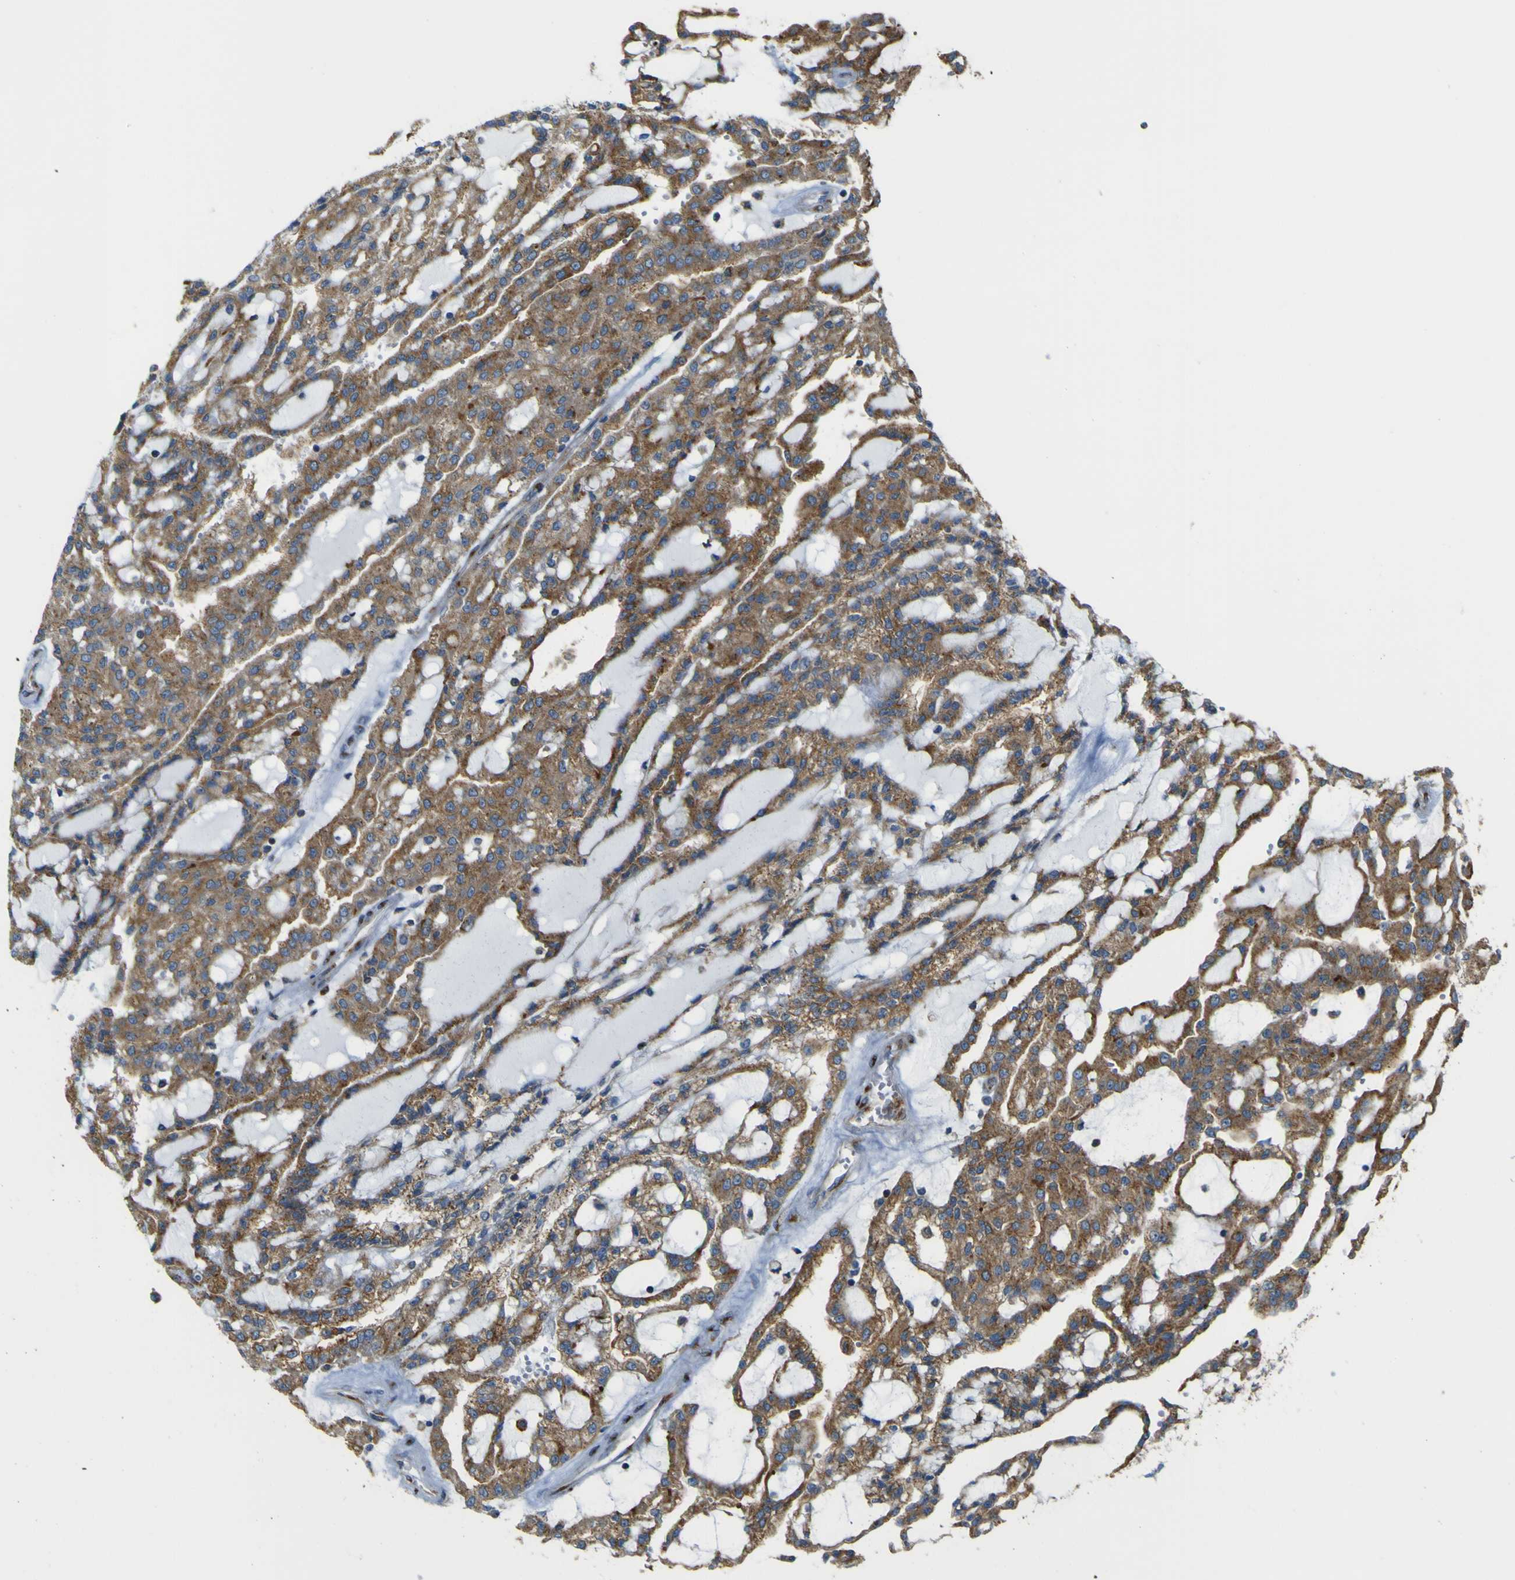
{"staining": {"intensity": "moderate", "quantity": ">75%", "location": "cytoplasmic/membranous"}, "tissue": "renal cancer", "cell_type": "Tumor cells", "image_type": "cancer", "snomed": [{"axis": "morphology", "description": "Adenocarcinoma, NOS"}, {"axis": "topography", "description": "Kidney"}], "caption": "IHC photomicrograph of human renal adenocarcinoma stained for a protein (brown), which exhibits medium levels of moderate cytoplasmic/membranous positivity in approximately >75% of tumor cells.", "gene": "IGF2R", "patient": {"sex": "male", "age": 63}}